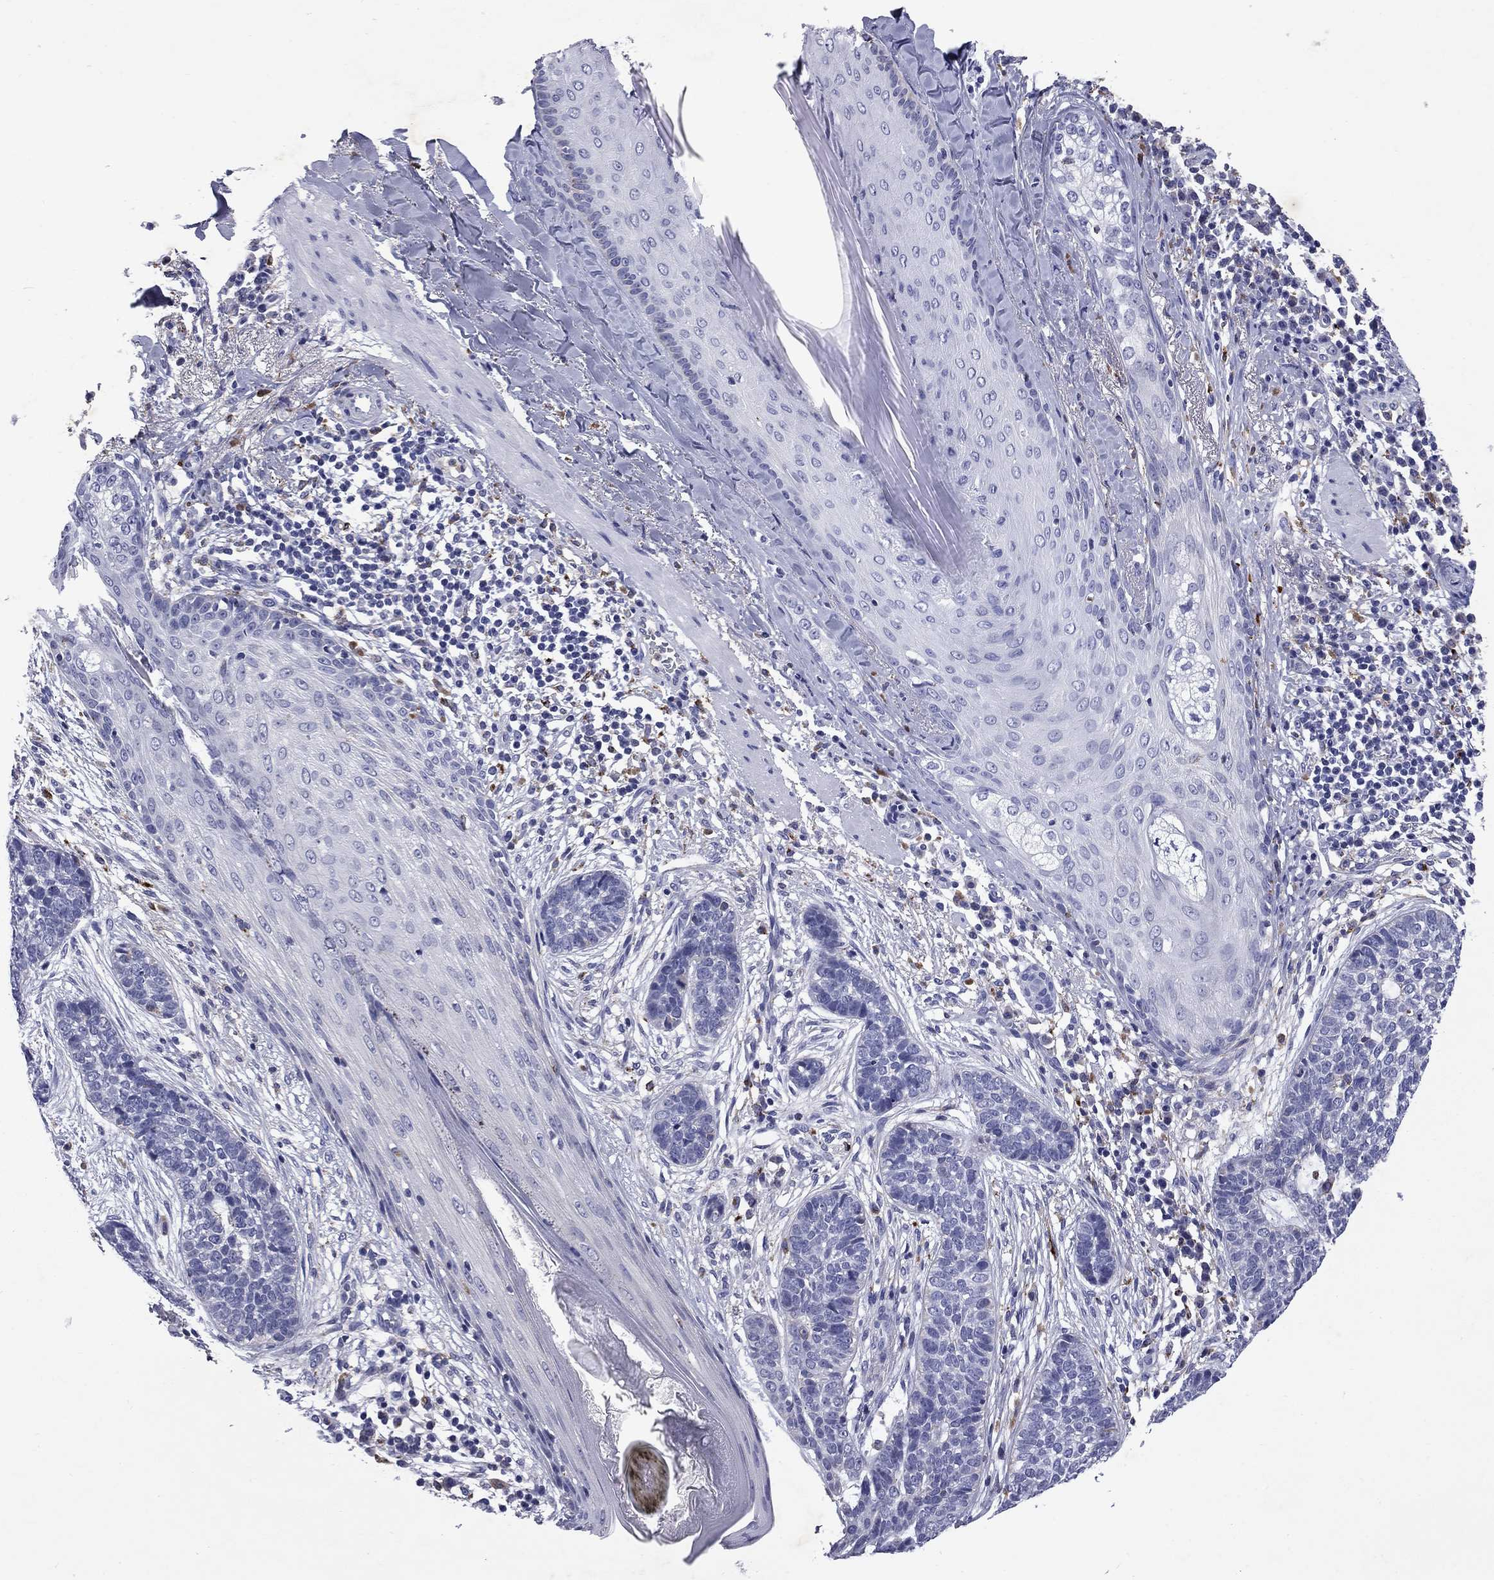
{"staining": {"intensity": "negative", "quantity": "none", "location": "none"}, "tissue": "skin cancer", "cell_type": "Tumor cells", "image_type": "cancer", "snomed": [{"axis": "morphology", "description": "Squamous cell carcinoma, NOS"}, {"axis": "topography", "description": "Skin"}], "caption": "A photomicrograph of skin squamous cell carcinoma stained for a protein displays no brown staining in tumor cells.", "gene": "MADCAM1", "patient": {"sex": "male", "age": 88}}